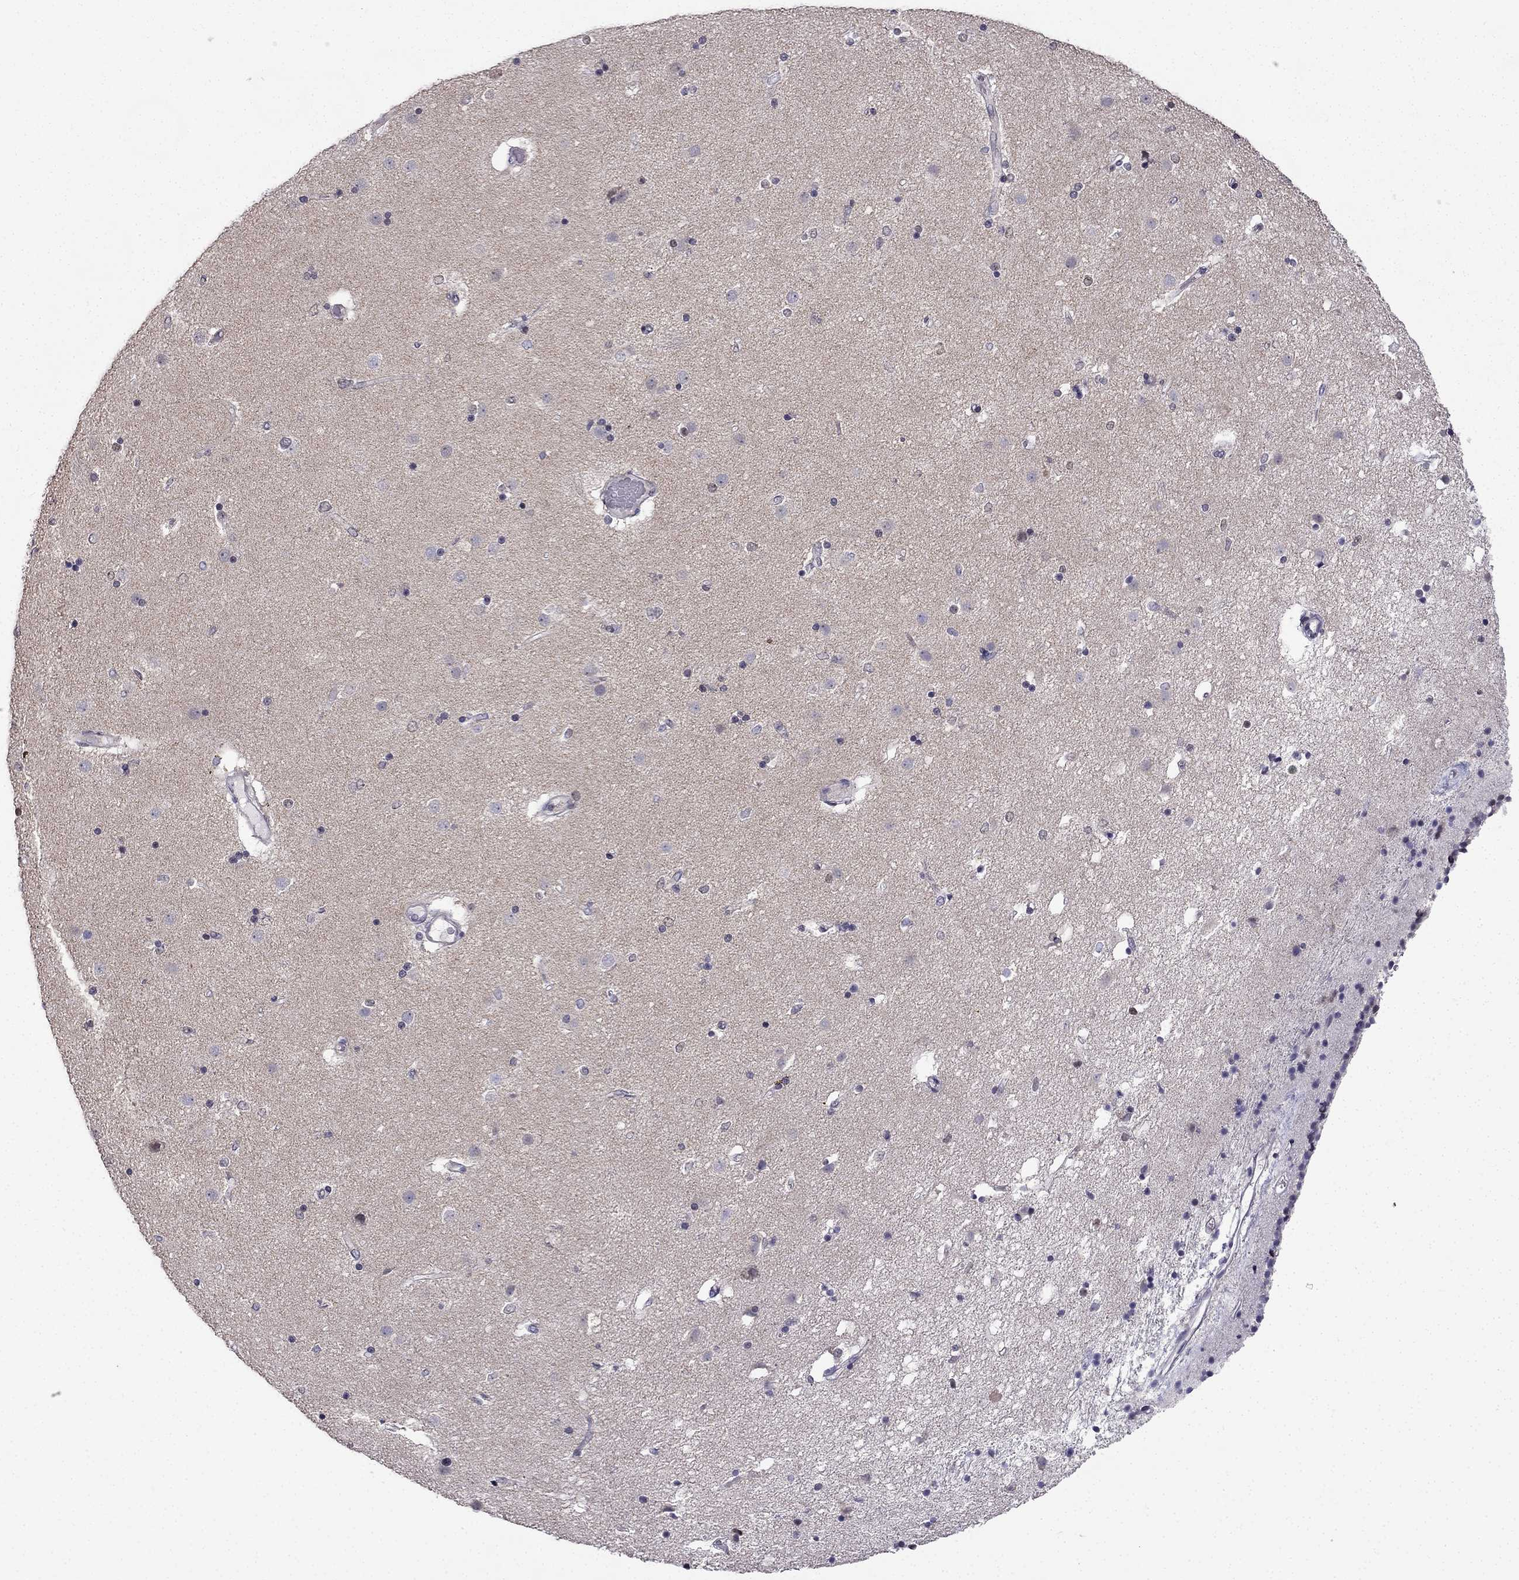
{"staining": {"intensity": "negative", "quantity": "none", "location": "none"}, "tissue": "caudate", "cell_type": "Glial cells", "image_type": "normal", "snomed": [{"axis": "morphology", "description": "Normal tissue, NOS"}, {"axis": "topography", "description": "Lateral ventricle wall"}], "caption": "IHC histopathology image of unremarkable caudate stained for a protein (brown), which reveals no staining in glial cells.", "gene": "SLC6A2", "patient": {"sex": "female", "age": 71}}